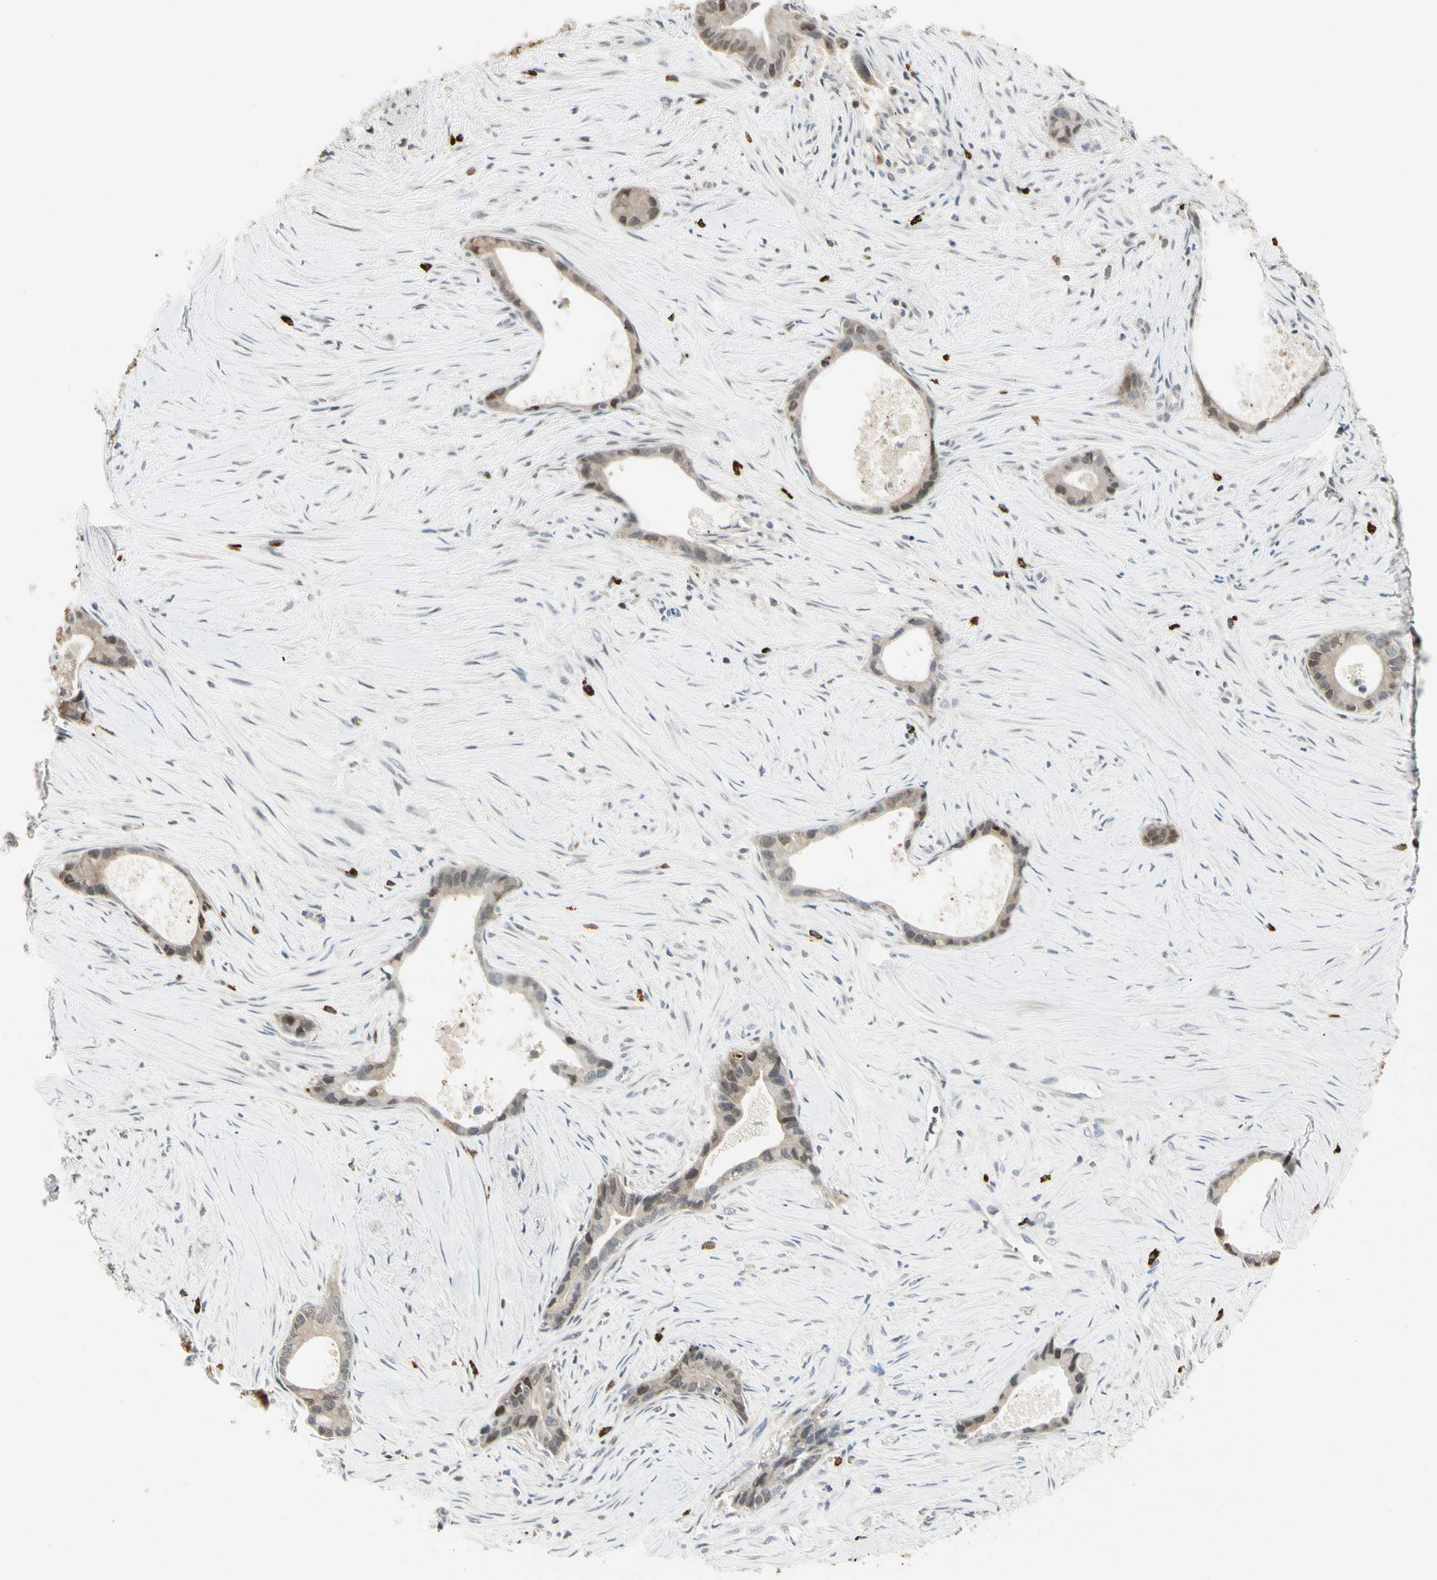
{"staining": {"intensity": "moderate", "quantity": "<25%", "location": "cytoplasmic/membranous,nuclear"}, "tissue": "liver cancer", "cell_type": "Tumor cells", "image_type": "cancer", "snomed": [{"axis": "morphology", "description": "Cholangiocarcinoma"}, {"axis": "topography", "description": "Liver"}], "caption": "Protein analysis of liver cancer tissue reveals moderate cytoplasmic/membranous and nuclear staining in approximately <25% of tumor cells.", "gene": "EVC", "patient": {"sex": "female", "age": 55}}